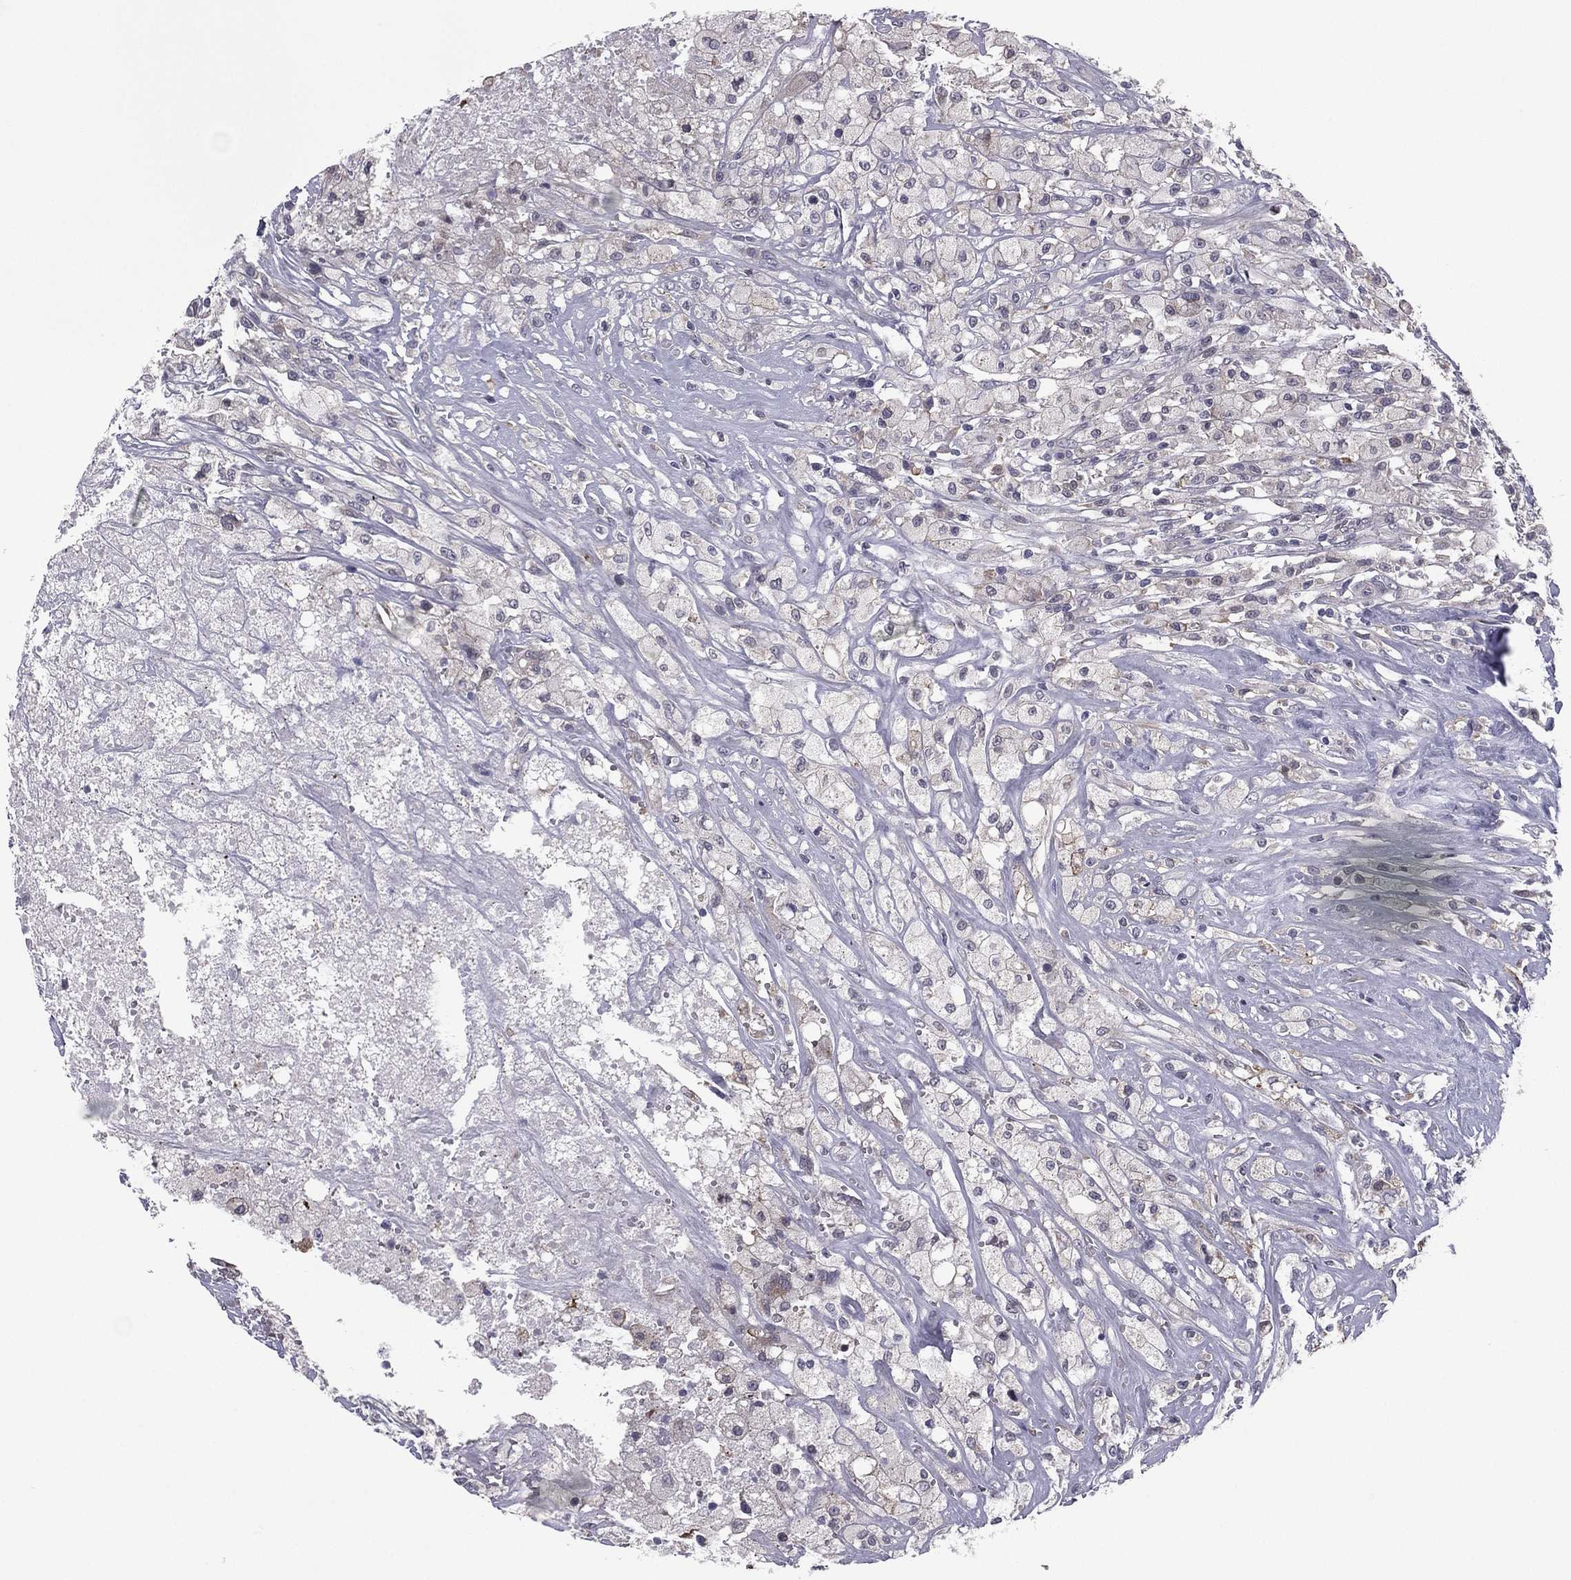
{"staining": {"intensity": "negative", "quantity": "none", "location": "none"}, "tissue": "testis cancer", "cell_type": "Tumor cells", "image_type": "cancer", "snomed": [{"axis": "morphology", "description": "Necrosis, NOS"}, {"axis": "morphology", "description": "Carcinoma, Embryonal, NOS"}, {"axis": "topography", "description": "Testis"}], "caption": "A micrograph of human embryonal carcinoma (testis) is negative for staining in tumor cells.", "gene": "ACTRT2", "patient": {"sex": "male", "age": 19}}